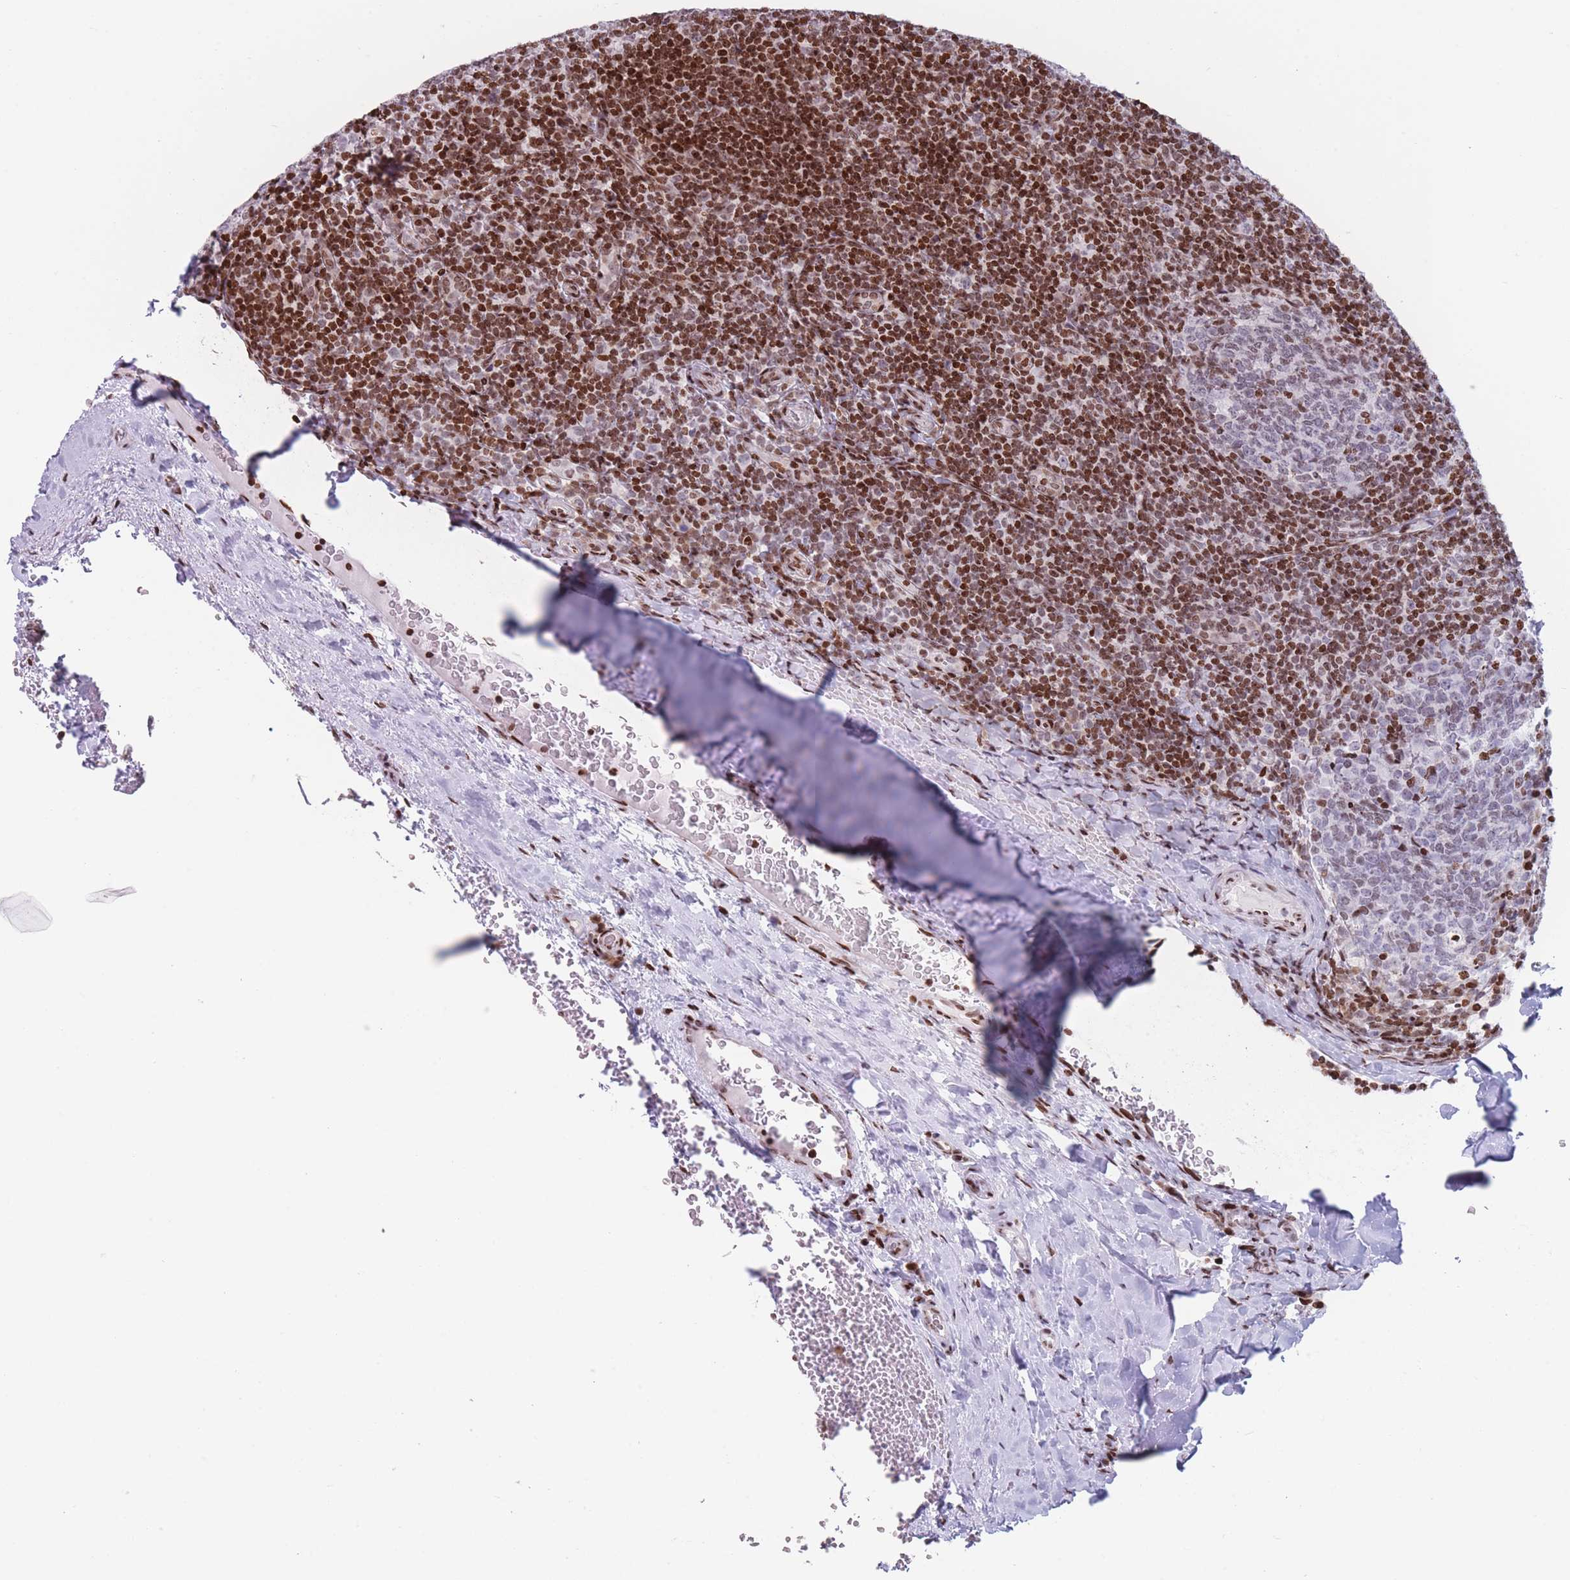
{"staining": {"intensity": "strong", "quantity": "25%-75%", "location": "nuclear"}, "tissue": "tonsil", "cell_type": "Germinal center cells", "image_type": "normal", "snomed": [{"axis": "morphology", "description": "Normal tissue, NOS"}, {"axis": "topography", "description": "Tonsil"}], "caption": "The histopathology image shows staining of benign tonsil, revealing strong nuclear protein staining (brown color) within germinal center cells.", "gene": "AK9", "patient": {"sex": "male", "age": 17}}